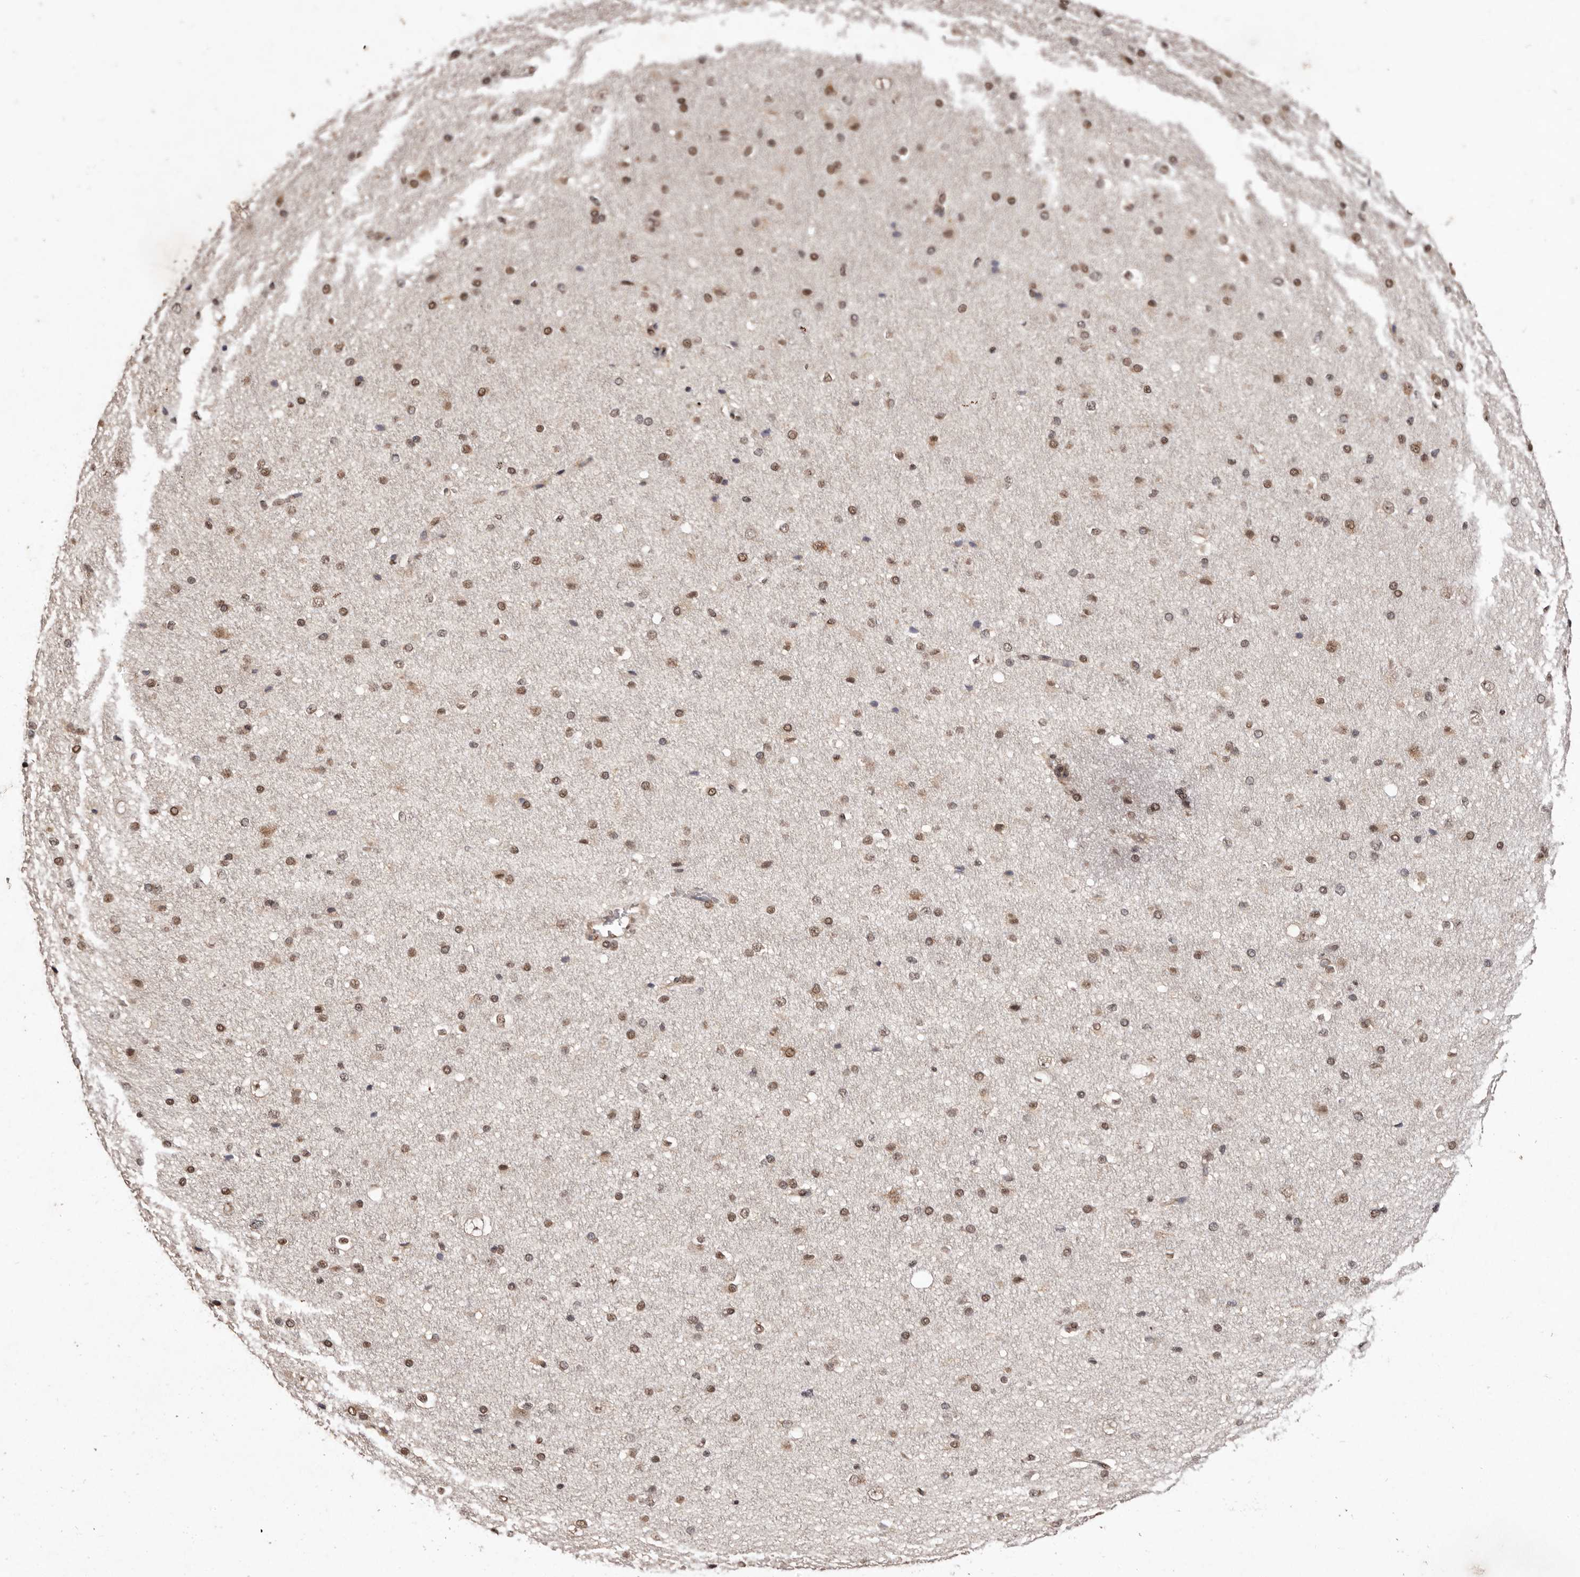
{"staining": {"intensity": "weak", "quantity": ">75%", "location": "cytoplasmic/membranous,nuclear"}, "tissue": "cerebral cortex", "cell_type": "Endothelial cells", "image_type": "normal", "snomed": [{"axis": "morphology", "description": "Normal tissue, NOS"}, {"axis": "morphology", "description": "Developmental malformation"}, {"axis": "topography", "description": "Cerebral cortex"}], "caption": "Immunohistochemical staining of unremarkable cerebral cortex displays >75% levels of weak cytoplasmic/membranous,nuclear protein expression in about >75% of endothelial cells.", "gene": "NOTCH1", "patient": {"sex": "female", "age": 30}}